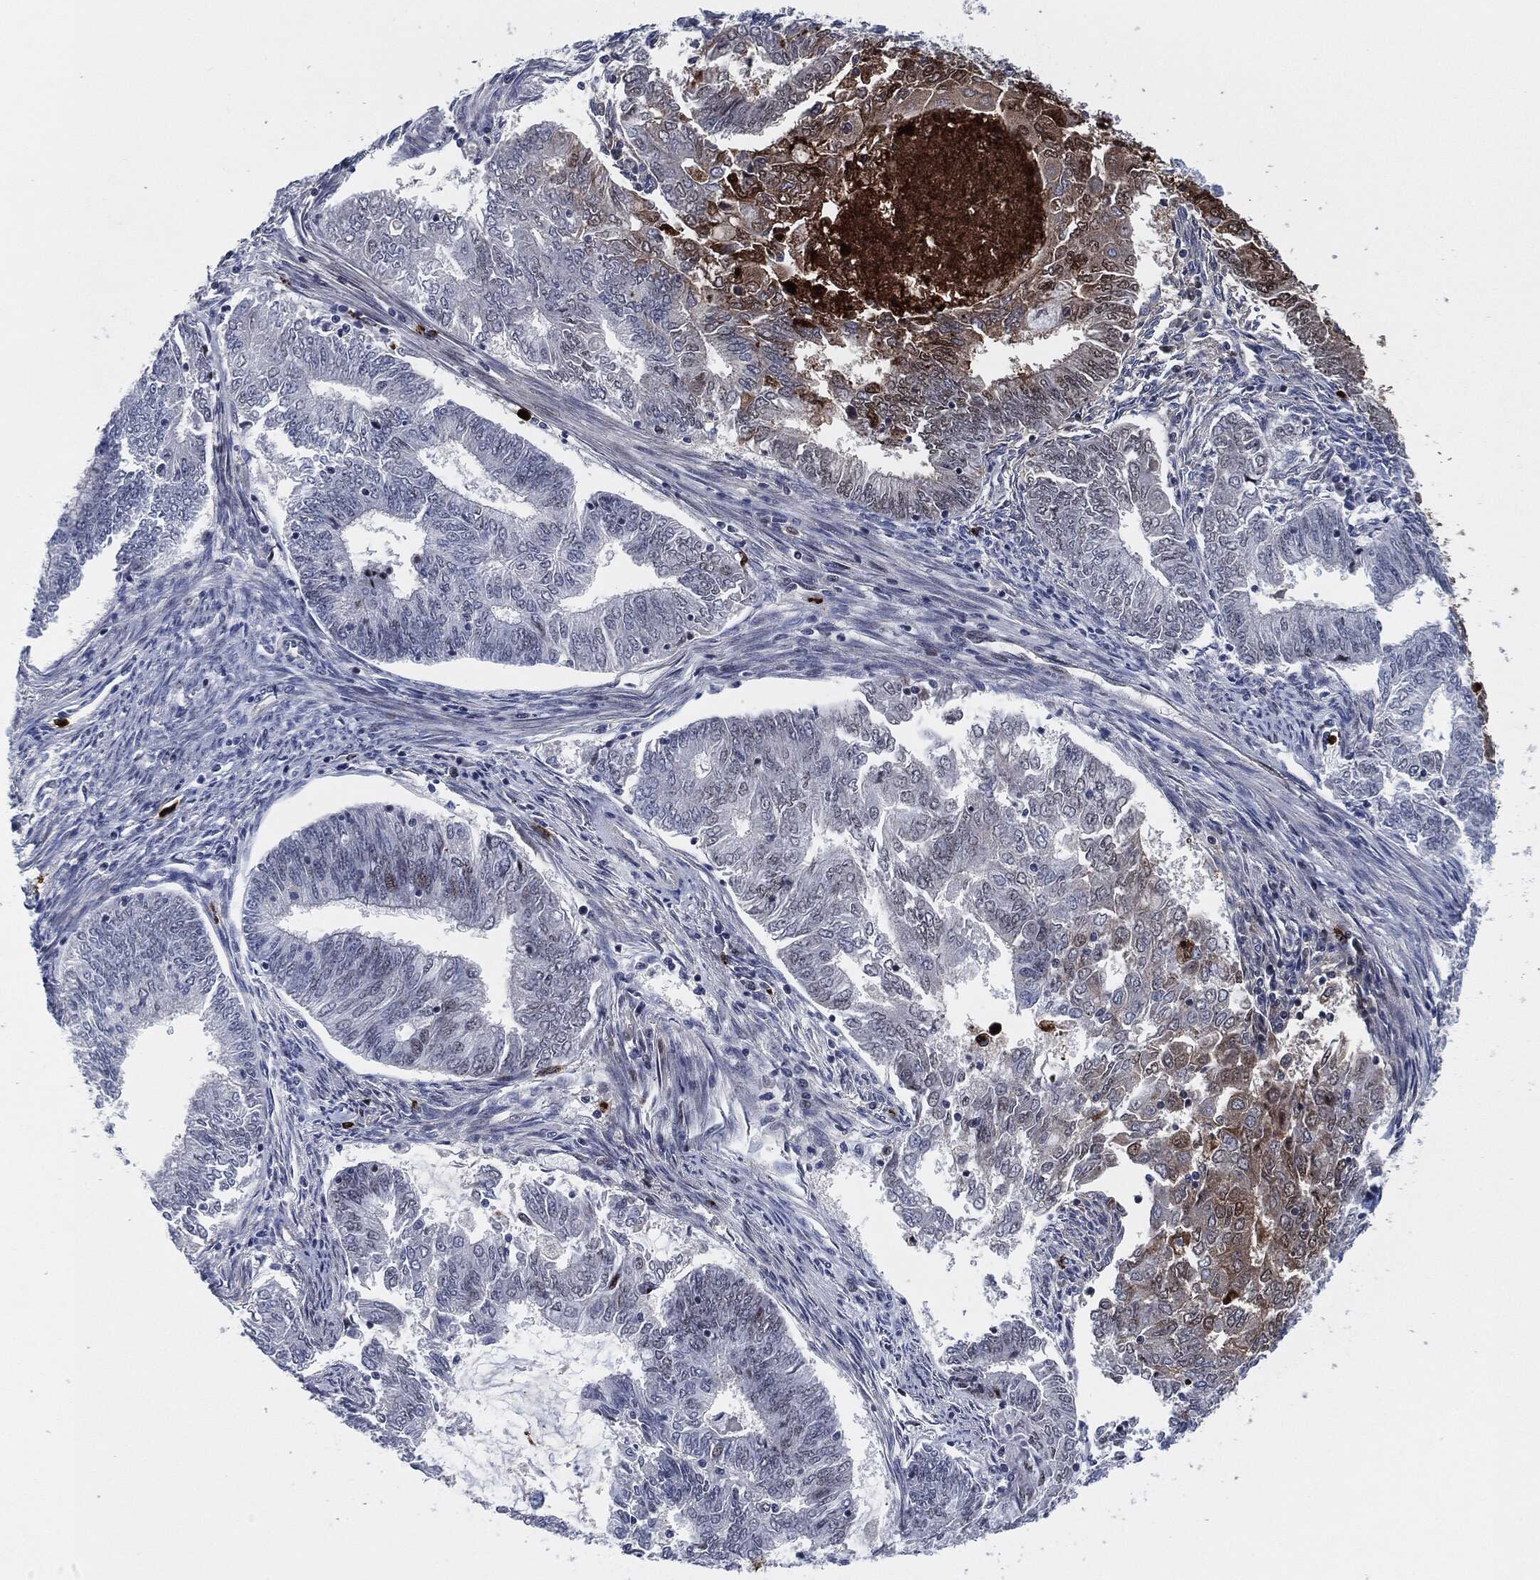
{"staining": {"intensity": "negative", "quantity": "none", "location": "none"}, "tissue": "endometrial cancer", "cell_type": "Tumor cells", "image_type": "cancer", "snomed": [{"axis": "morphology", "description": "Adenocarcinoma, NOS"}, {"axis": "topography", "description": "Endometrium"}], "caption": "Tumor cells show no significant staining in endometrial cancer (adenocarcinoma).", "gene": "MPO", "patient": {"sex": "female", "age": 62}}